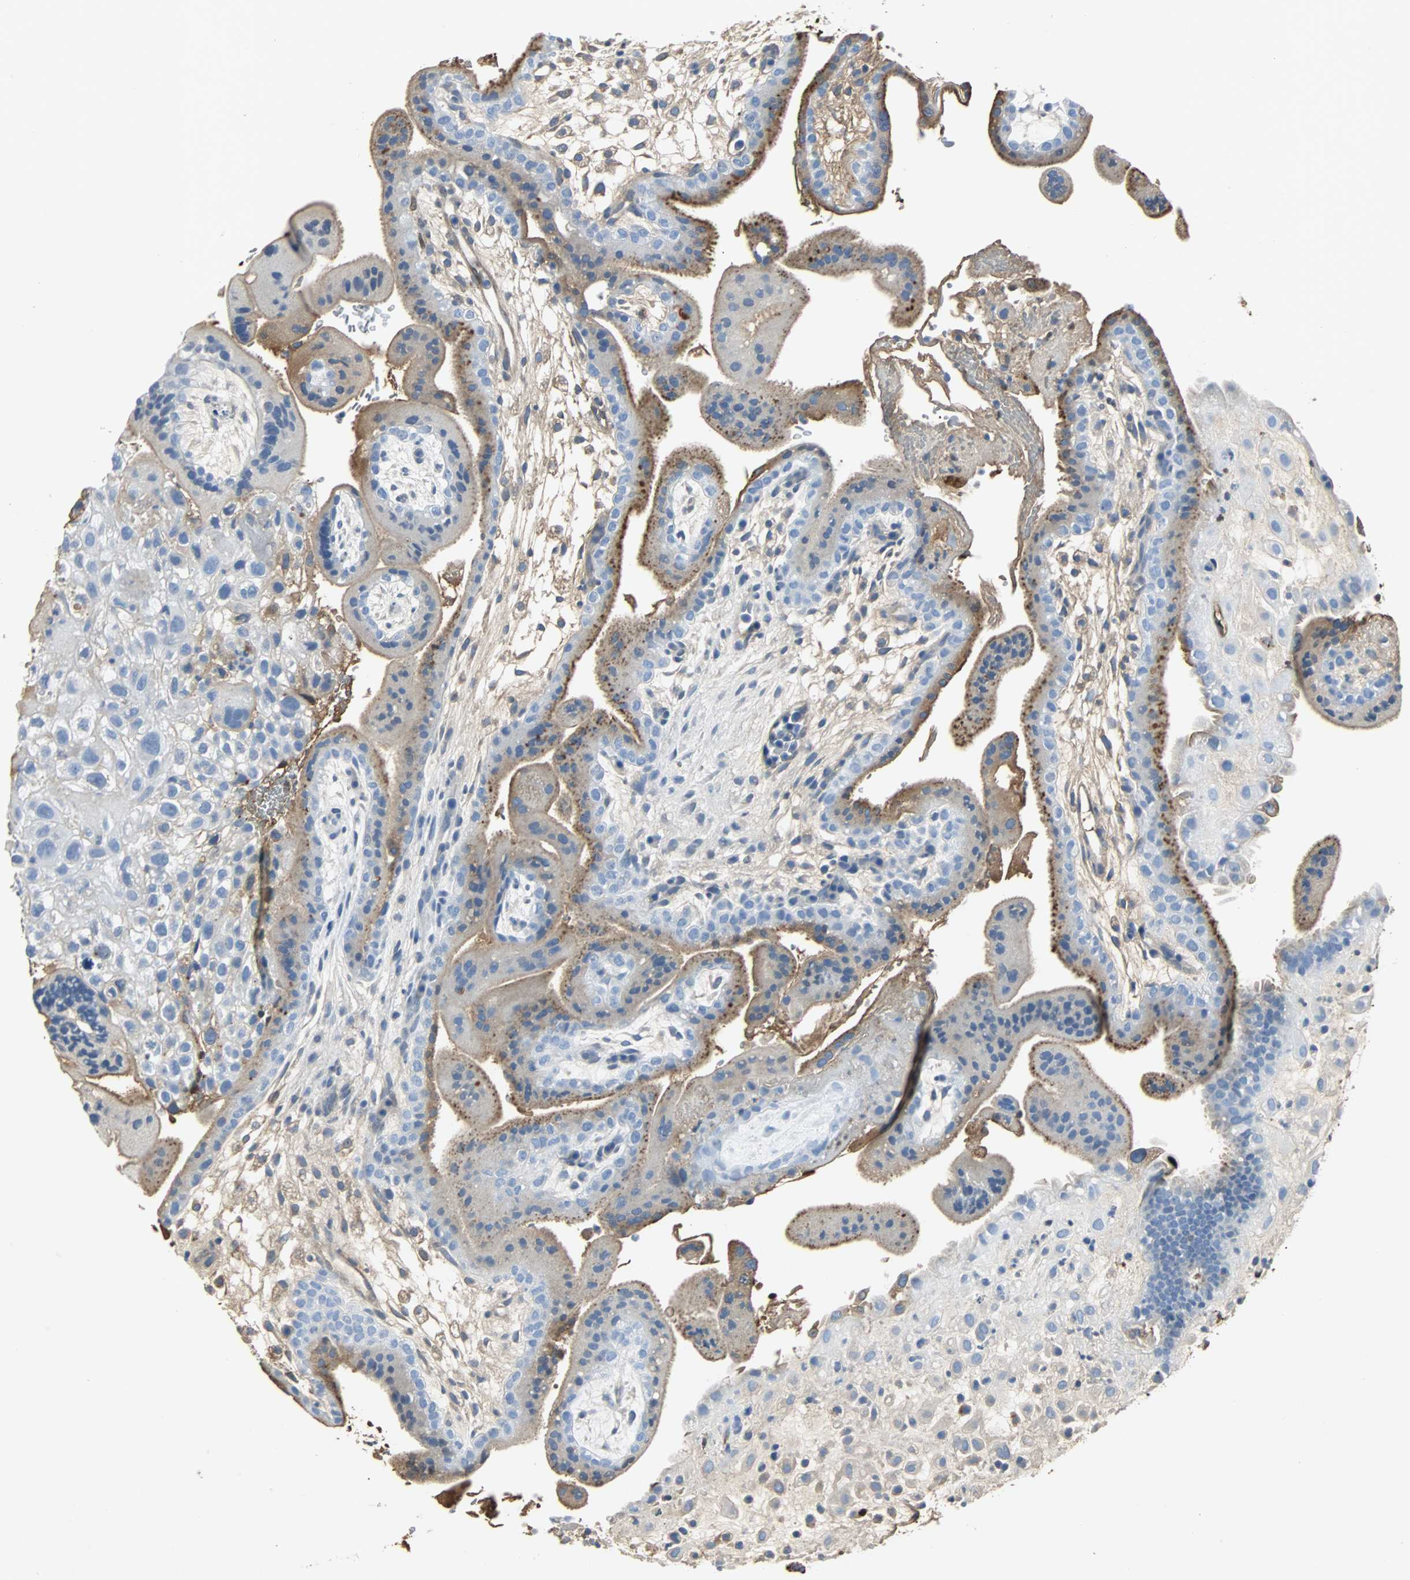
{"staining": {"intensity": "moderate", "quantity": ">75%", "location": "cytoplasmic/membranous"}, "tissue": "placenta", "cell_type": "Trophoblastic cells", "image_type": "normal", "snomed": [{"axis": "morphology", "description": "Normal tissue, NOS"}, {"axis": "topography", "description": "Placenta"}], "caption": "Immunohistochemical staining of benign placenta exhibits medium levels of moderate cytoplasmic/membranous expression in approximately >75% of trophoblastic cells. The staining is performed using DAB (3,3'-diaminobenzidine) brown chromogen to label protein expression. The nuclei are counter-stained blue using hematoxylin.", "gene": "IGHA1", "patient": {"sex": "female", "age": 35}}